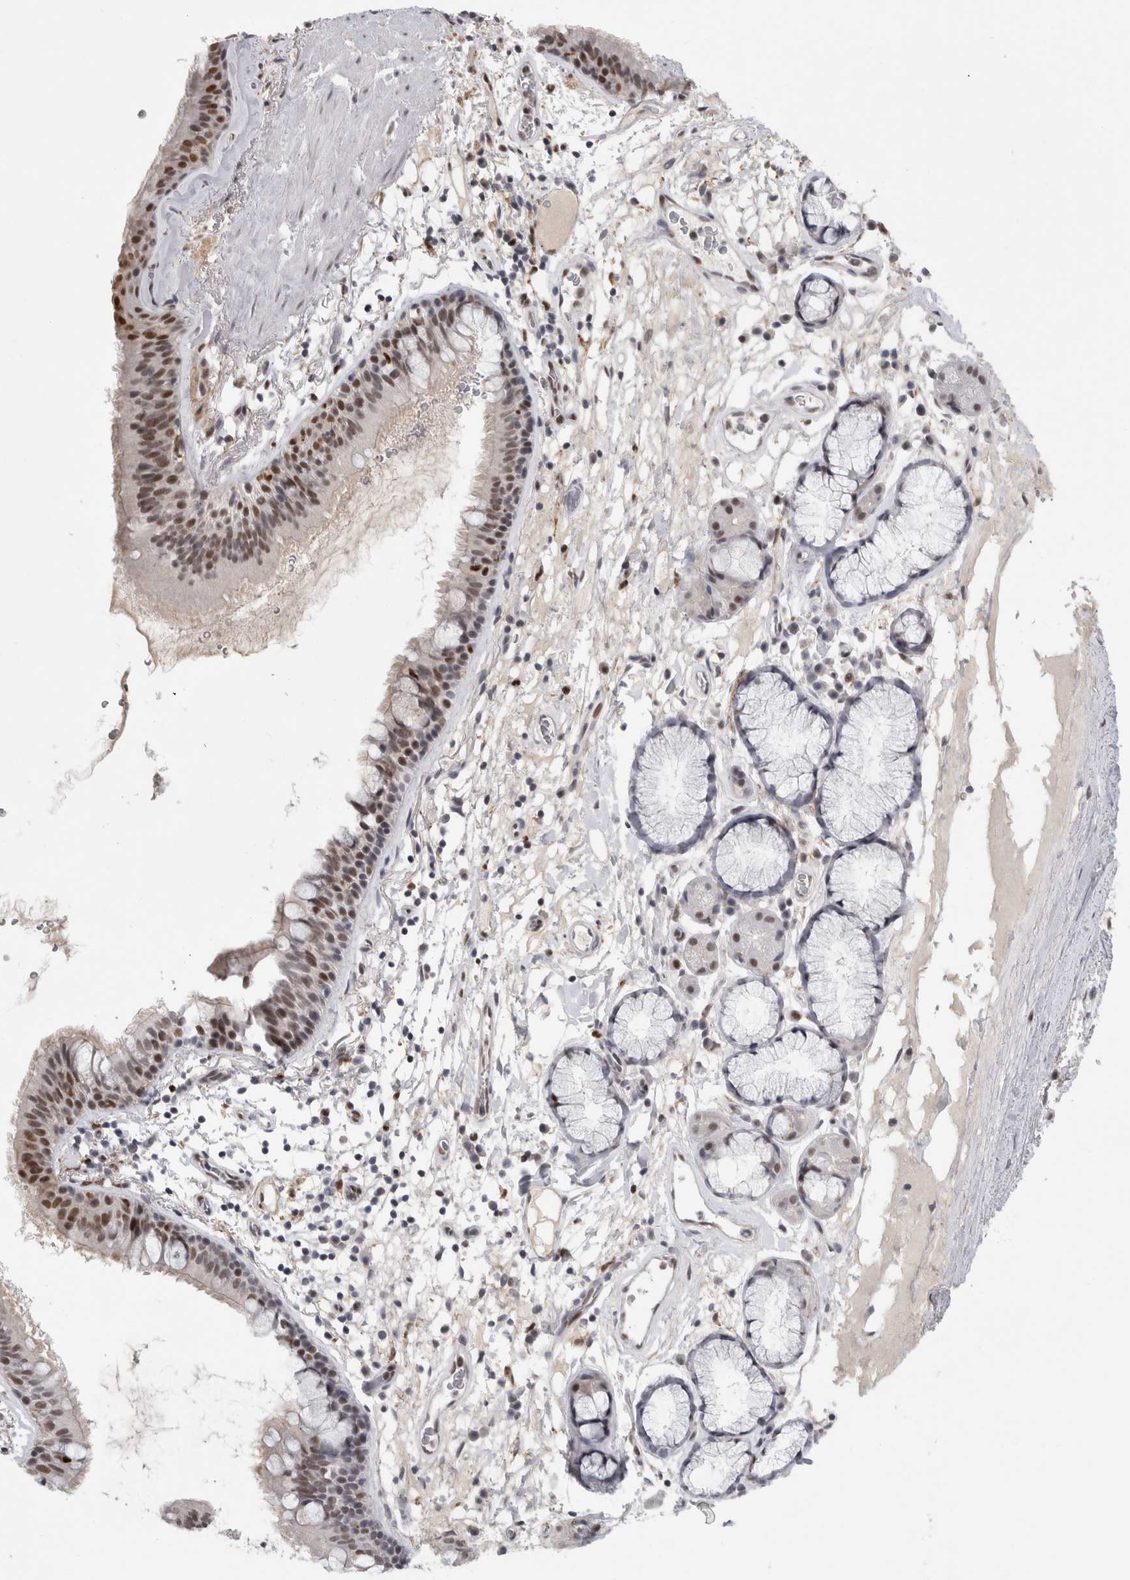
{"staining": {"intensity": "moderate", "quantity": ">75%", "location": "nuclear"}, "tissue": "bronchus", "cell_type": "Respiratory epithelial cells", "image_type": "normal", "snomed": [{"axis": "morphology", "description": "Normal tissue, NOS"}, {"axis": "topography", "description": "Cartilage tissue"}], "caption": "Protein staining of unremarkable bronchus shows moderate nuclear positivity in approximately >75% of respiratory epithelial cells.", "gene": "SRARP", "patient": {"sex": "female", "age": 63}}